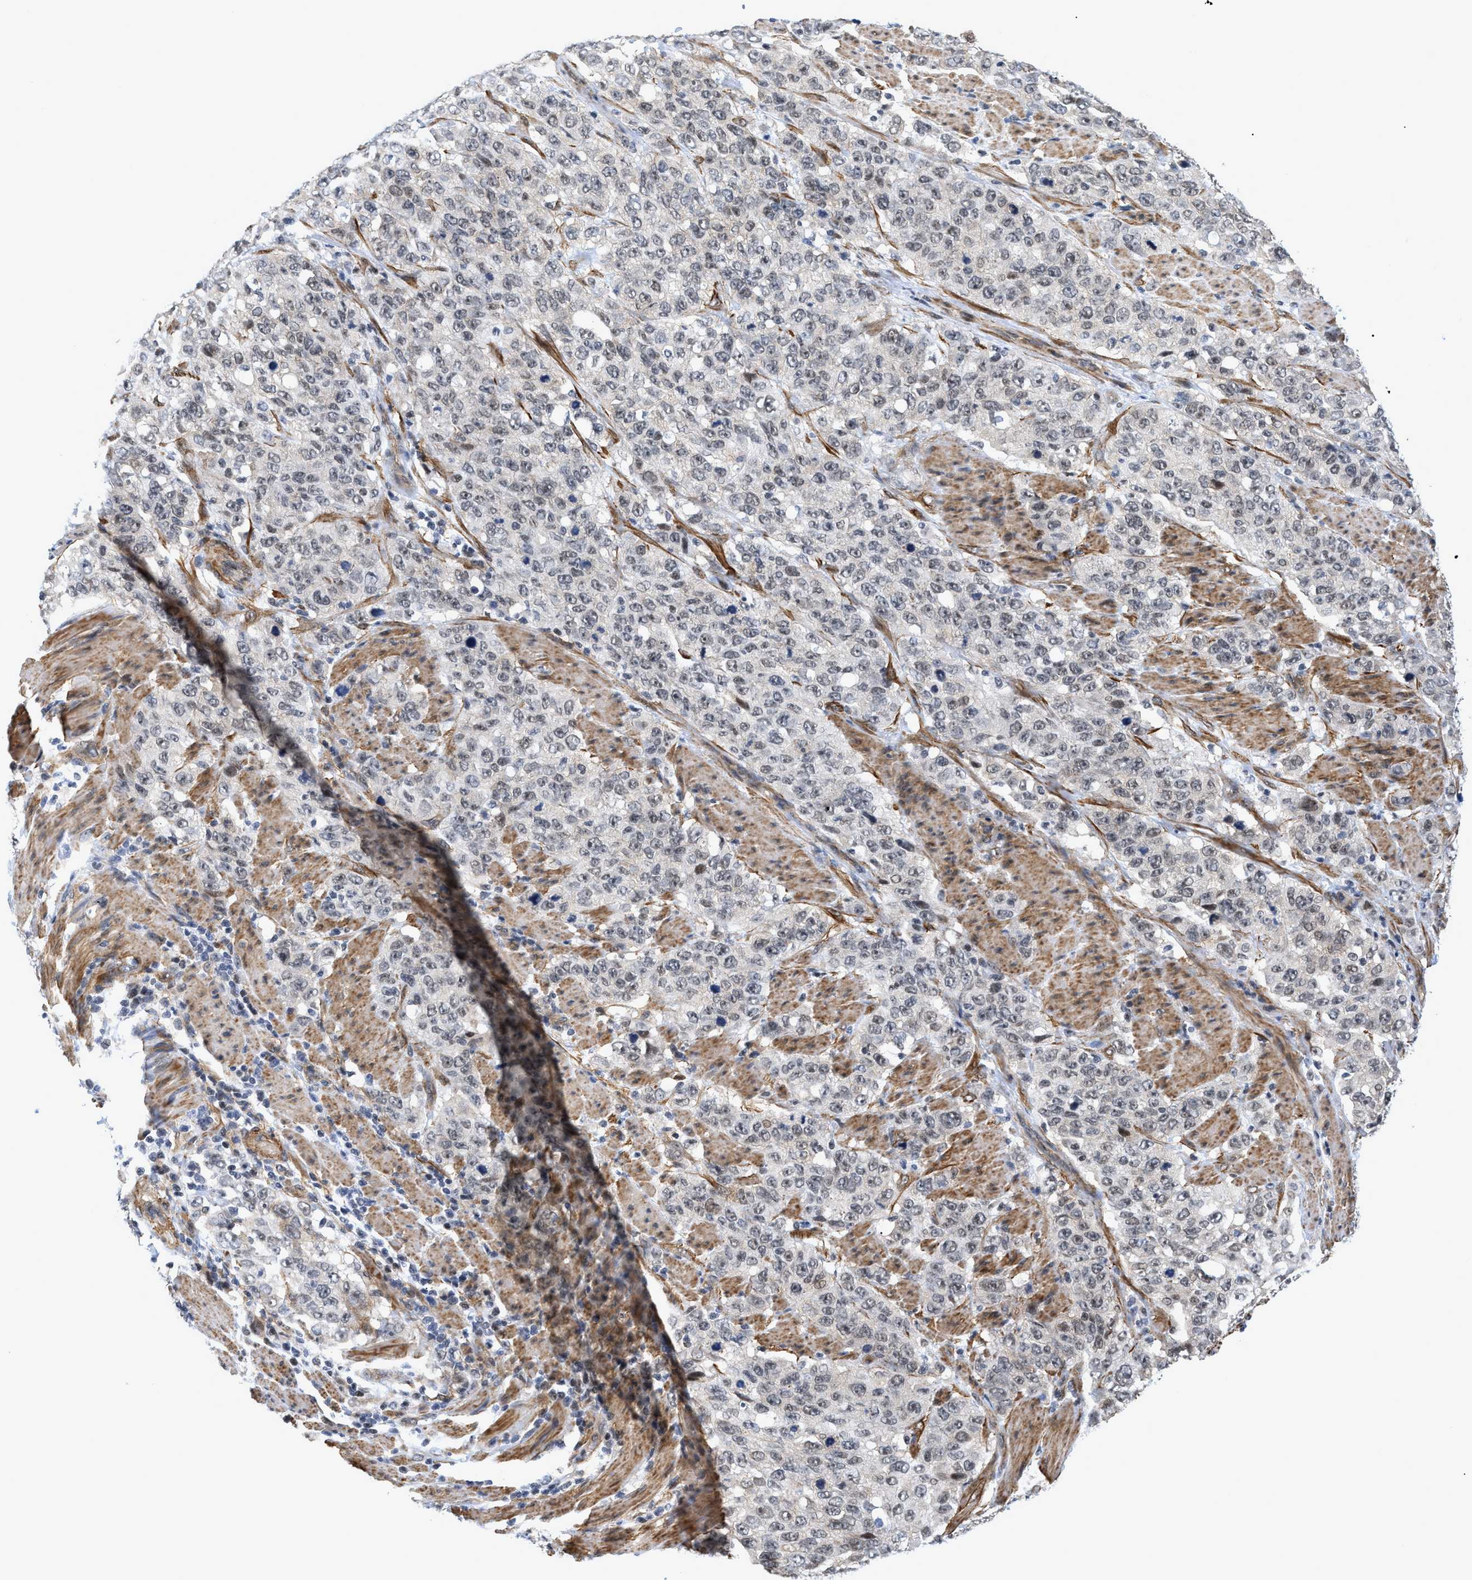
{"staining": {"intensity": "weak", "quantity": "<25%", "location": "nuclear"}, "tissue": "stomach cancer", "cell_type": "Tumor cells", "image_type": "cancer", "snomed": [{"axis": "morphology", "description": "Adenocarcinoma, NOS"}, {"axis": "topography", "description": "Stomach"}], "caption": "The photomicrograph reveals no staining of tumor cells in stomach cancer (adenocarcinoma).", "gene": "GPRASP2", "patient": {"sex": "male", "age": 48}}